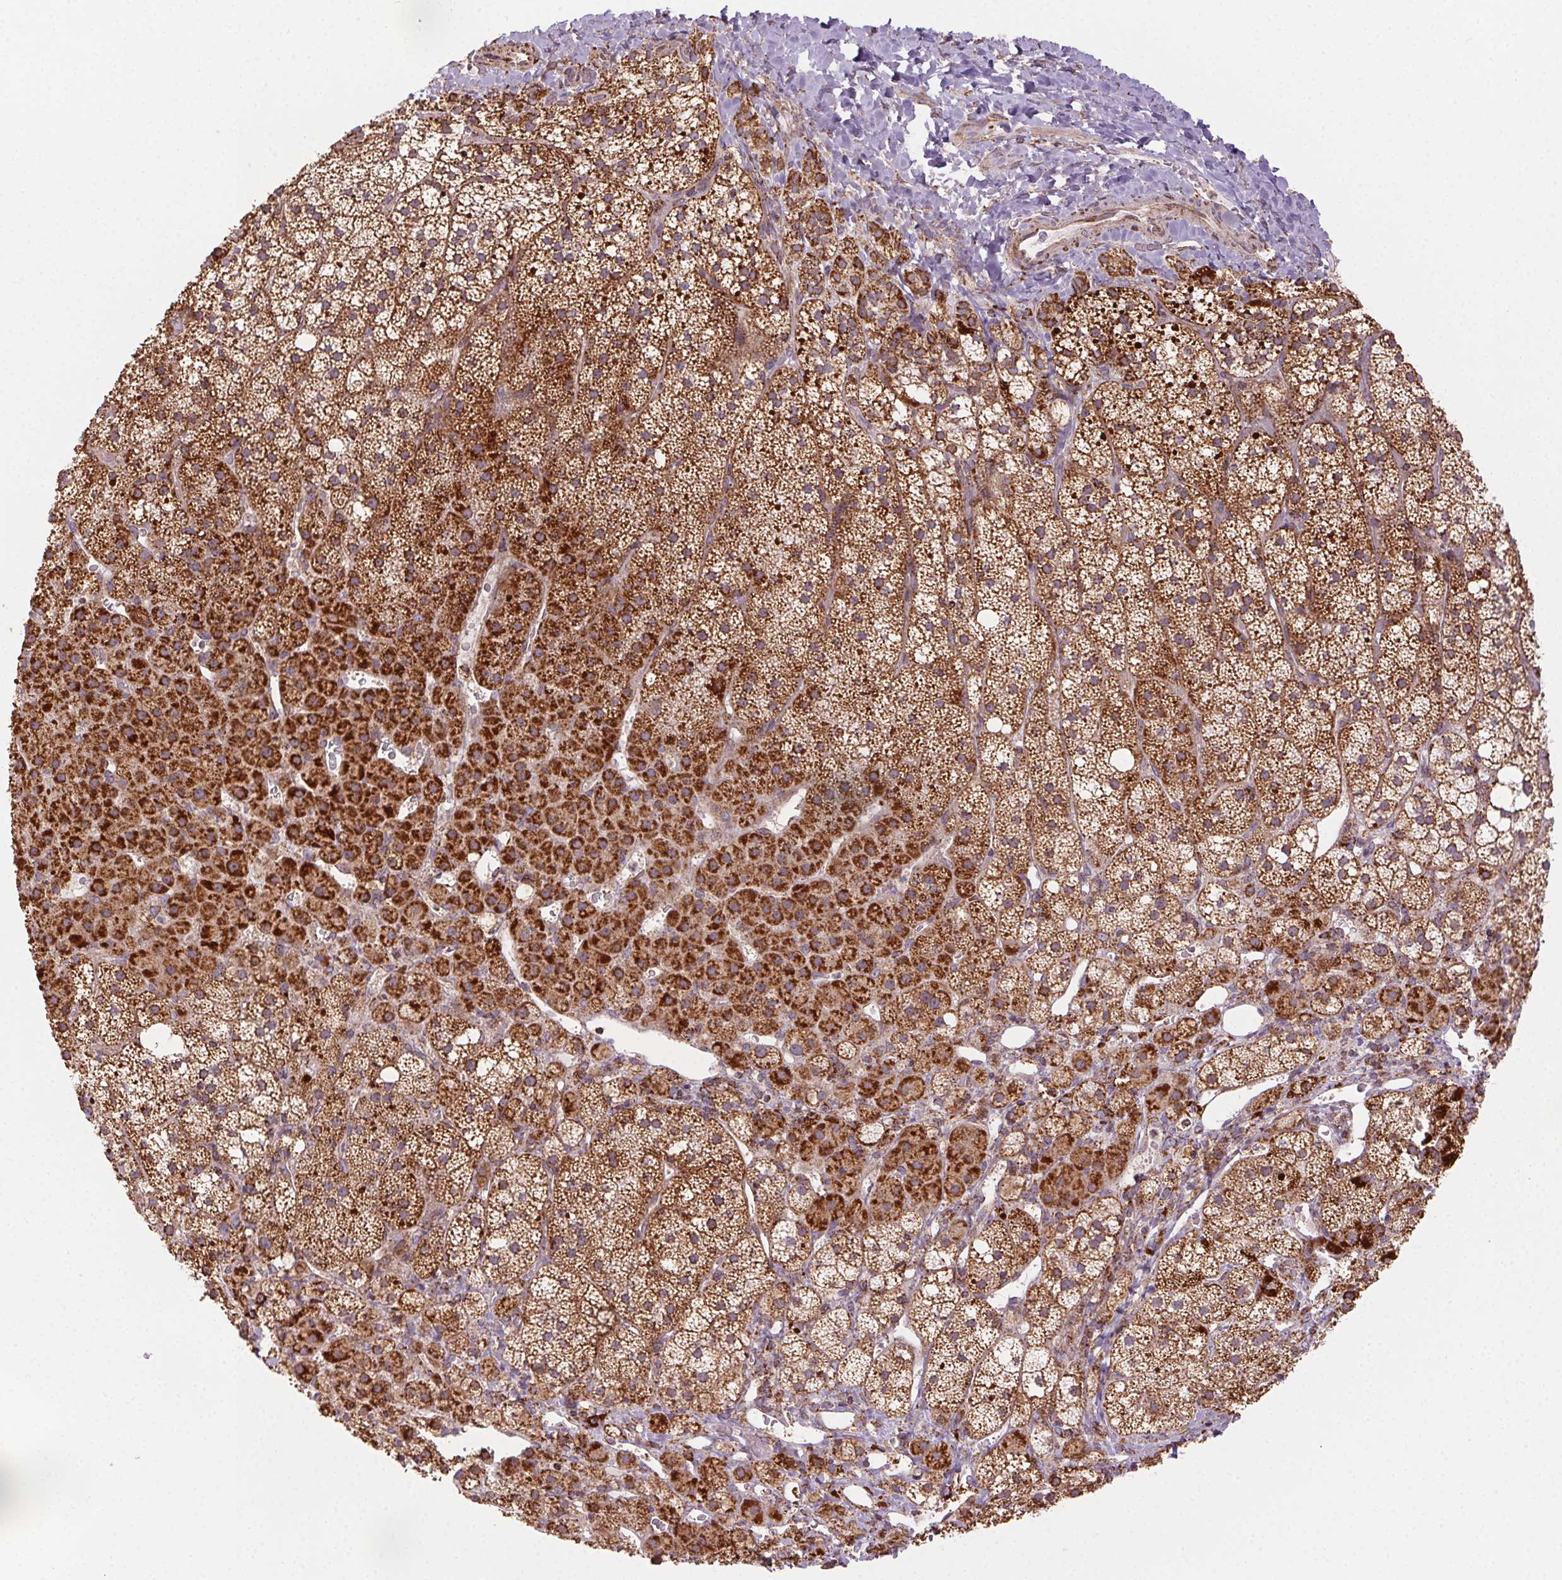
{"staining": {"intensity": "strong", "quantity": ">75%", "location": "cytoplasmic/membranous"}, "tissue": "adrenal gland", "cell_type": "Glandular cells", "image_type": "normal", "snomed": [{"axis": "morphology", "description": "Normal tissue, NOS"}, {"axis": "topography", "description": "Adrenal gland"}], "caption": "Immunohistochemistry (IHC) (DAB (3,3'-diaminobenzidine)) staining of unremarkable adrenal gland demonstrates strong cytoplasmic/membranous protein staining in approximately >75% of glandular cells. (IHC, brightfield microscopy, high magnification).", "gene": "CLPB", "patient": {"sex": "male", "age": 53}}